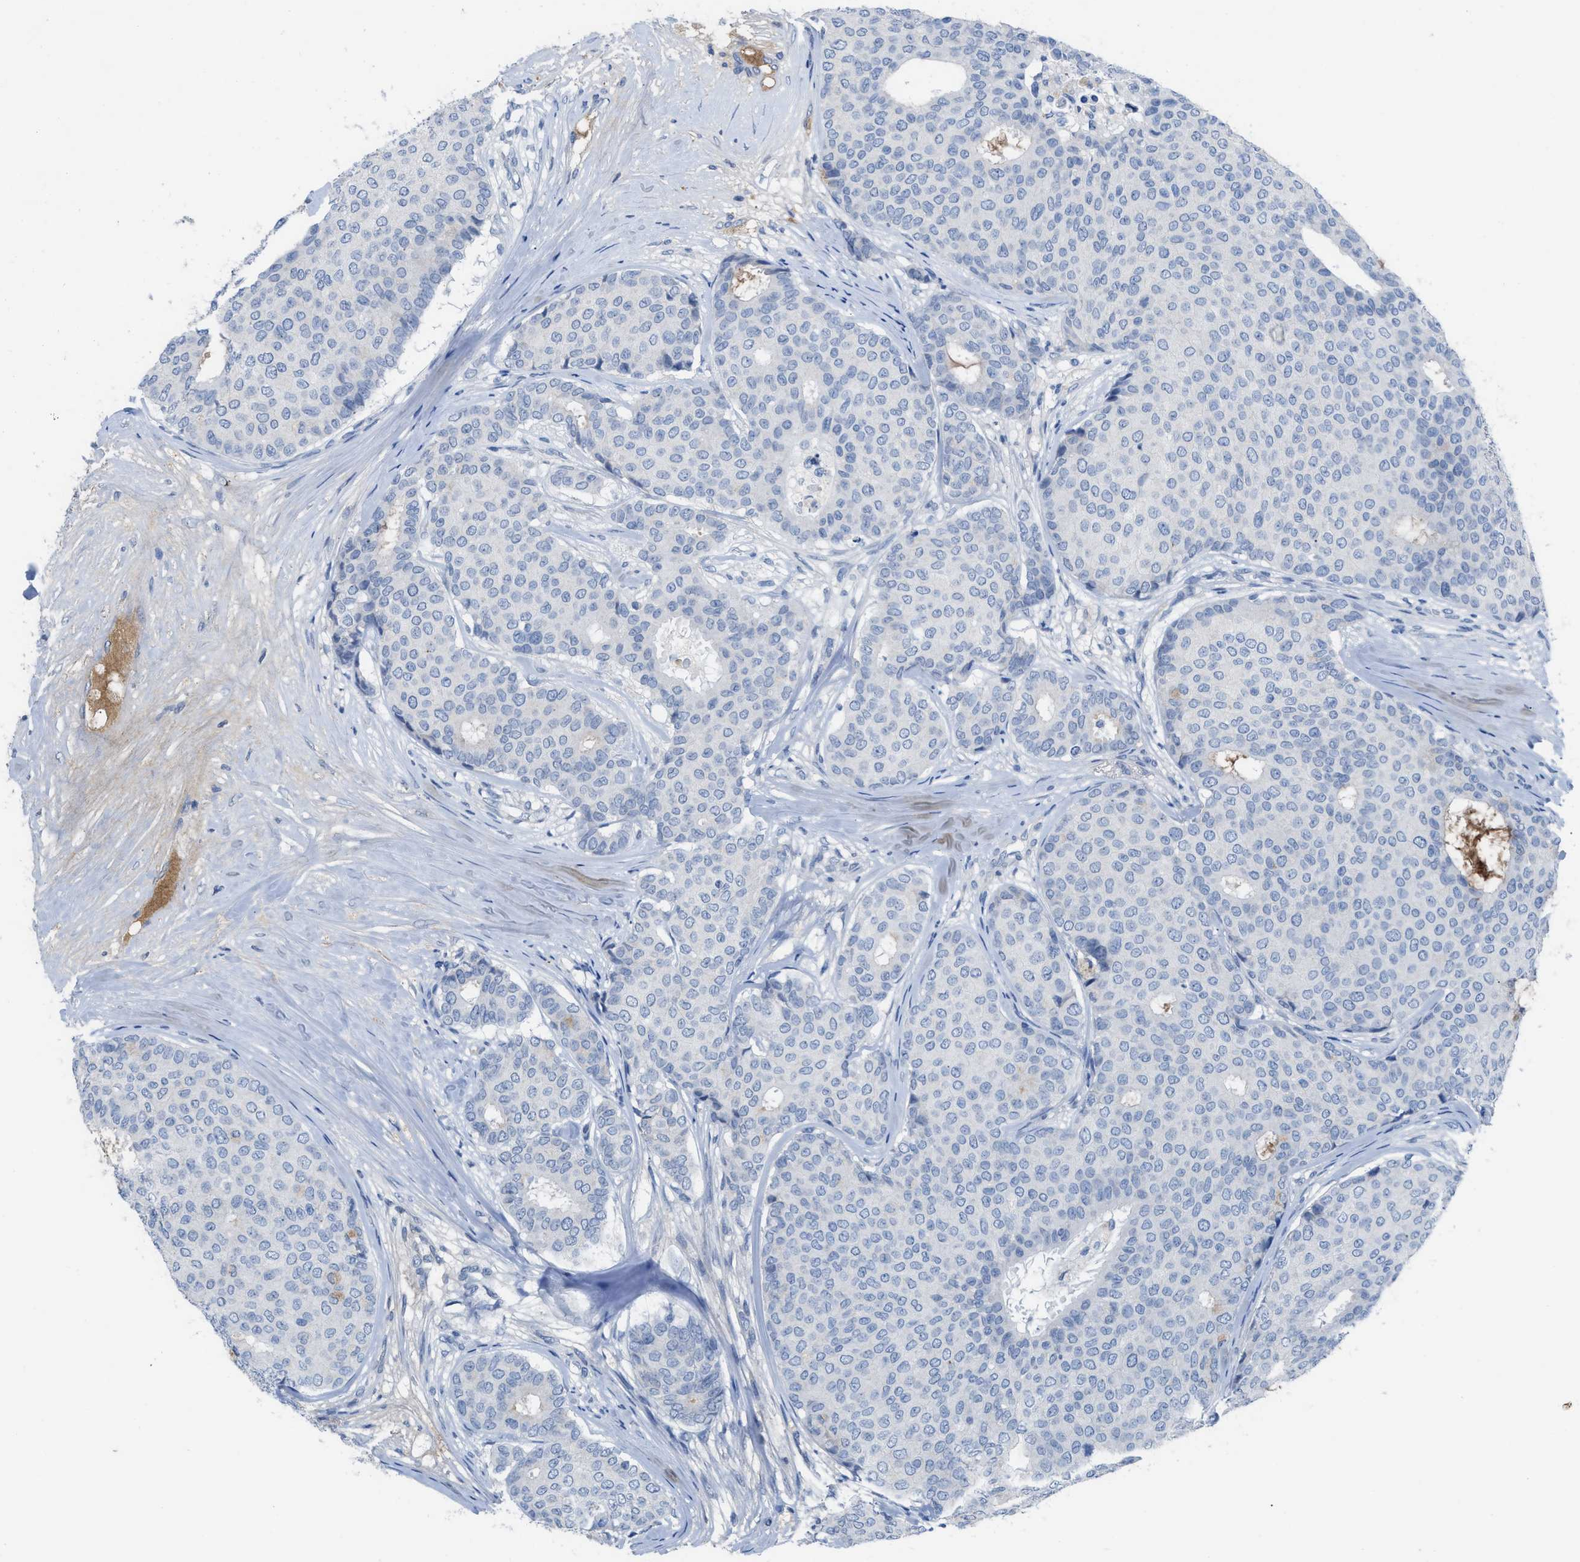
{"staining": {"intensity": "negative", "quantity": "none", "location": "none"}, "tissue": "breast cancer", "cell_type": "Tumor cells", "image_type": "cancer", "snomed": [{"axis": "morphology", "description": "Duct carcinoma"}, {"axis": "topography", "description": "Breast"}], "caption": "DAB (3,3'-diaminobenzidine) immunohistochemical staining of intraductal carcinoma (breast) shows no significant expression in tumor cells.", "gene": "HPX", "patient": {"sex": "female", "age": 75}}